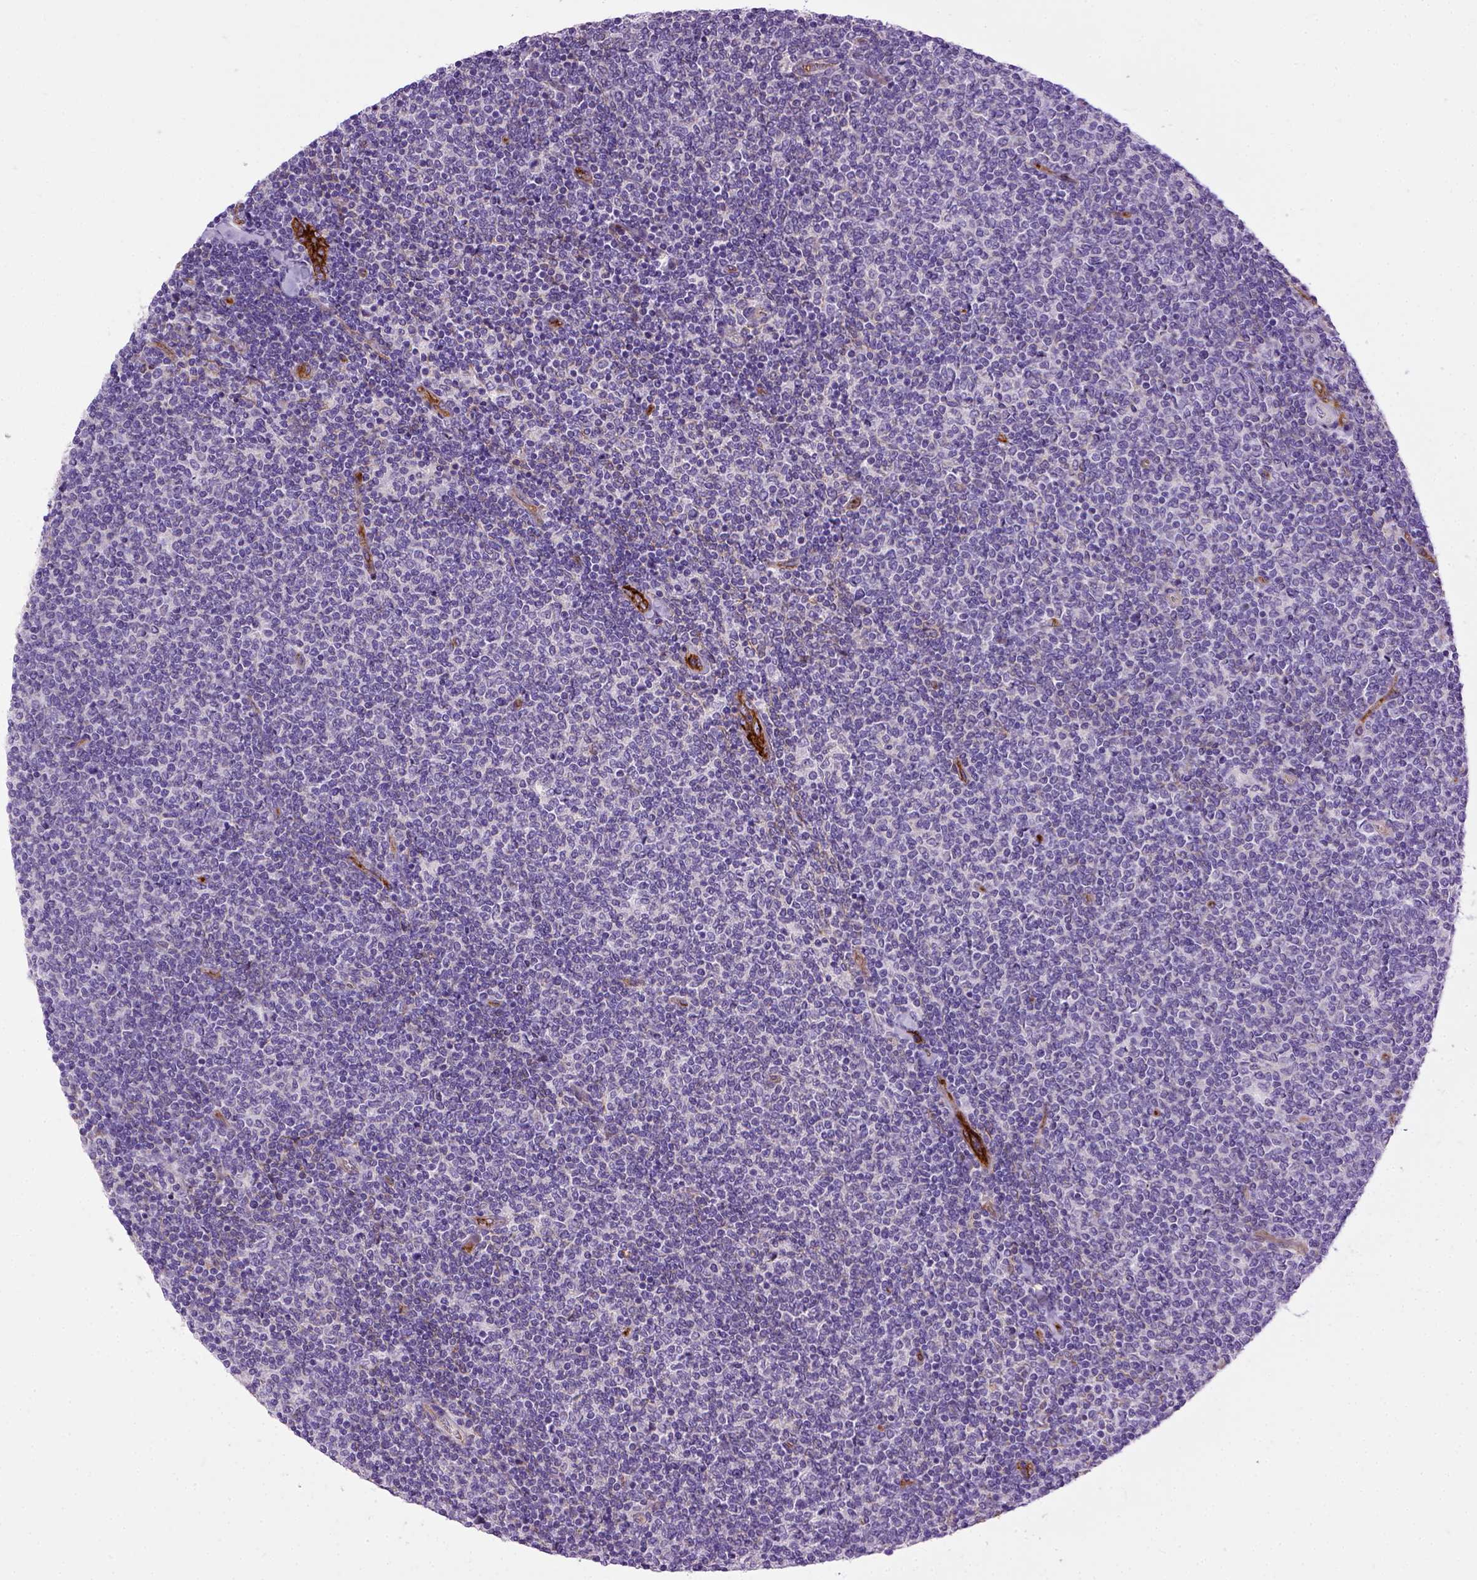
{"staining": {"intensity": "negative", "quantity": "none", "location": "none"}, "tissue": "lymphoma", "cell_type": "Tumor cells", "image_type": "cancer", "snomed": [{"axis": "morphology", "description": "Malignant lymphoma, non-Hodgkin's type, Low grade"}, {"axis": "topography", "description": "Lymph node"}], "caption": "IHC micrograph of neoplastic tissue: low-grade malignant lymphoma, non-Hodgkin's type stained with DAB (3,3'-diaminobenzidine) exhibits no significant protein expression in tumor cells. (DAB immunohistochemistry with hematoxylin counter stain).", "gene": "ENG", "patient": {"sex": "male", "age": 52}}